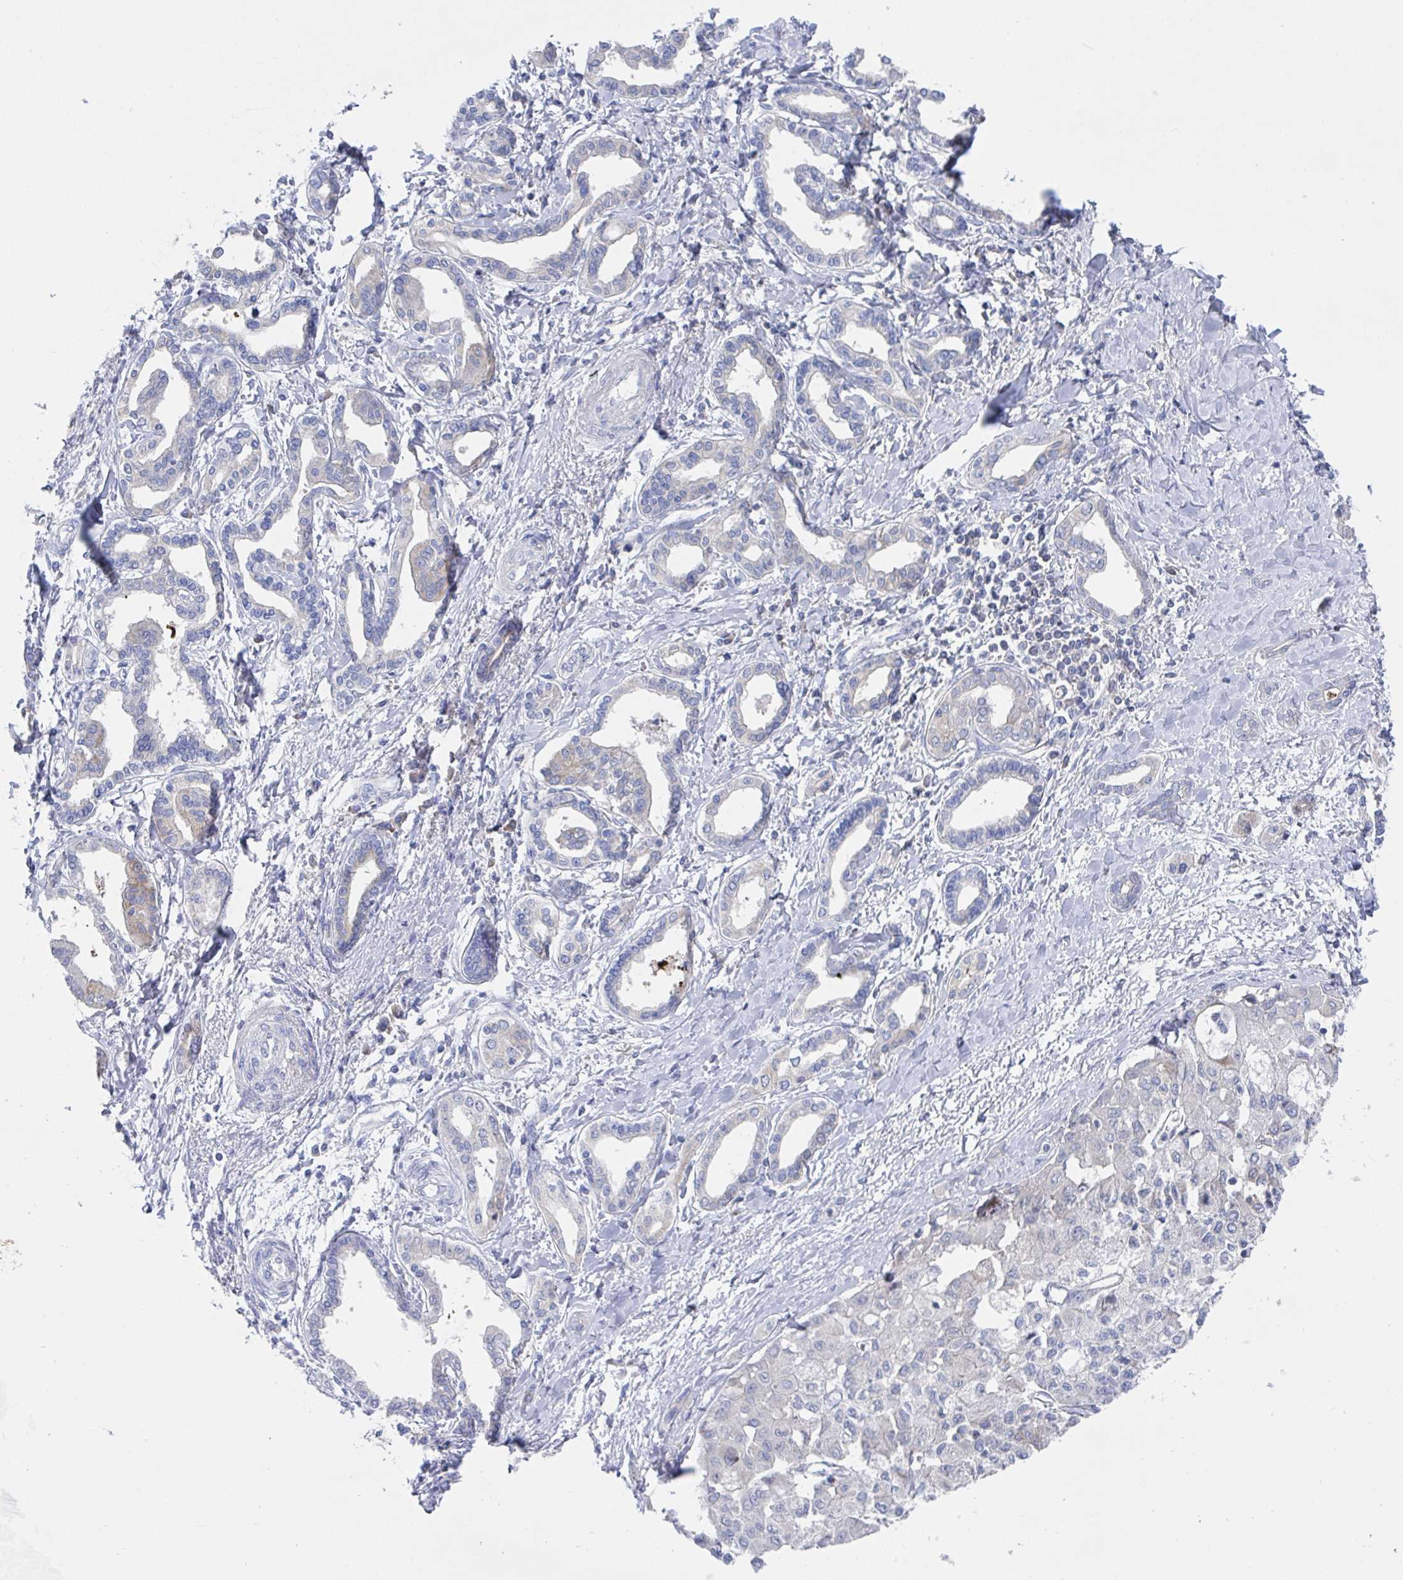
{"staining": {"intensity": "negative", "quantity": "none", "location": "none"}, "tissue": "liver cancer", "cell_type": "Tumor cells", "image_type": "cancer", "snomed": [{"axis": "morphology", "description": "Cholangiocarcinoma"}, {"axis": "topography", "description": "Liver"}], "caption": "An immunohistochemistry micrograph of liver cholangiocarcinoma is shown. There is no staining in tumor cells of liver cholangiocarcinoma.", "gene": "GPR148", "patient": {"sex": "female", "age": 77}}